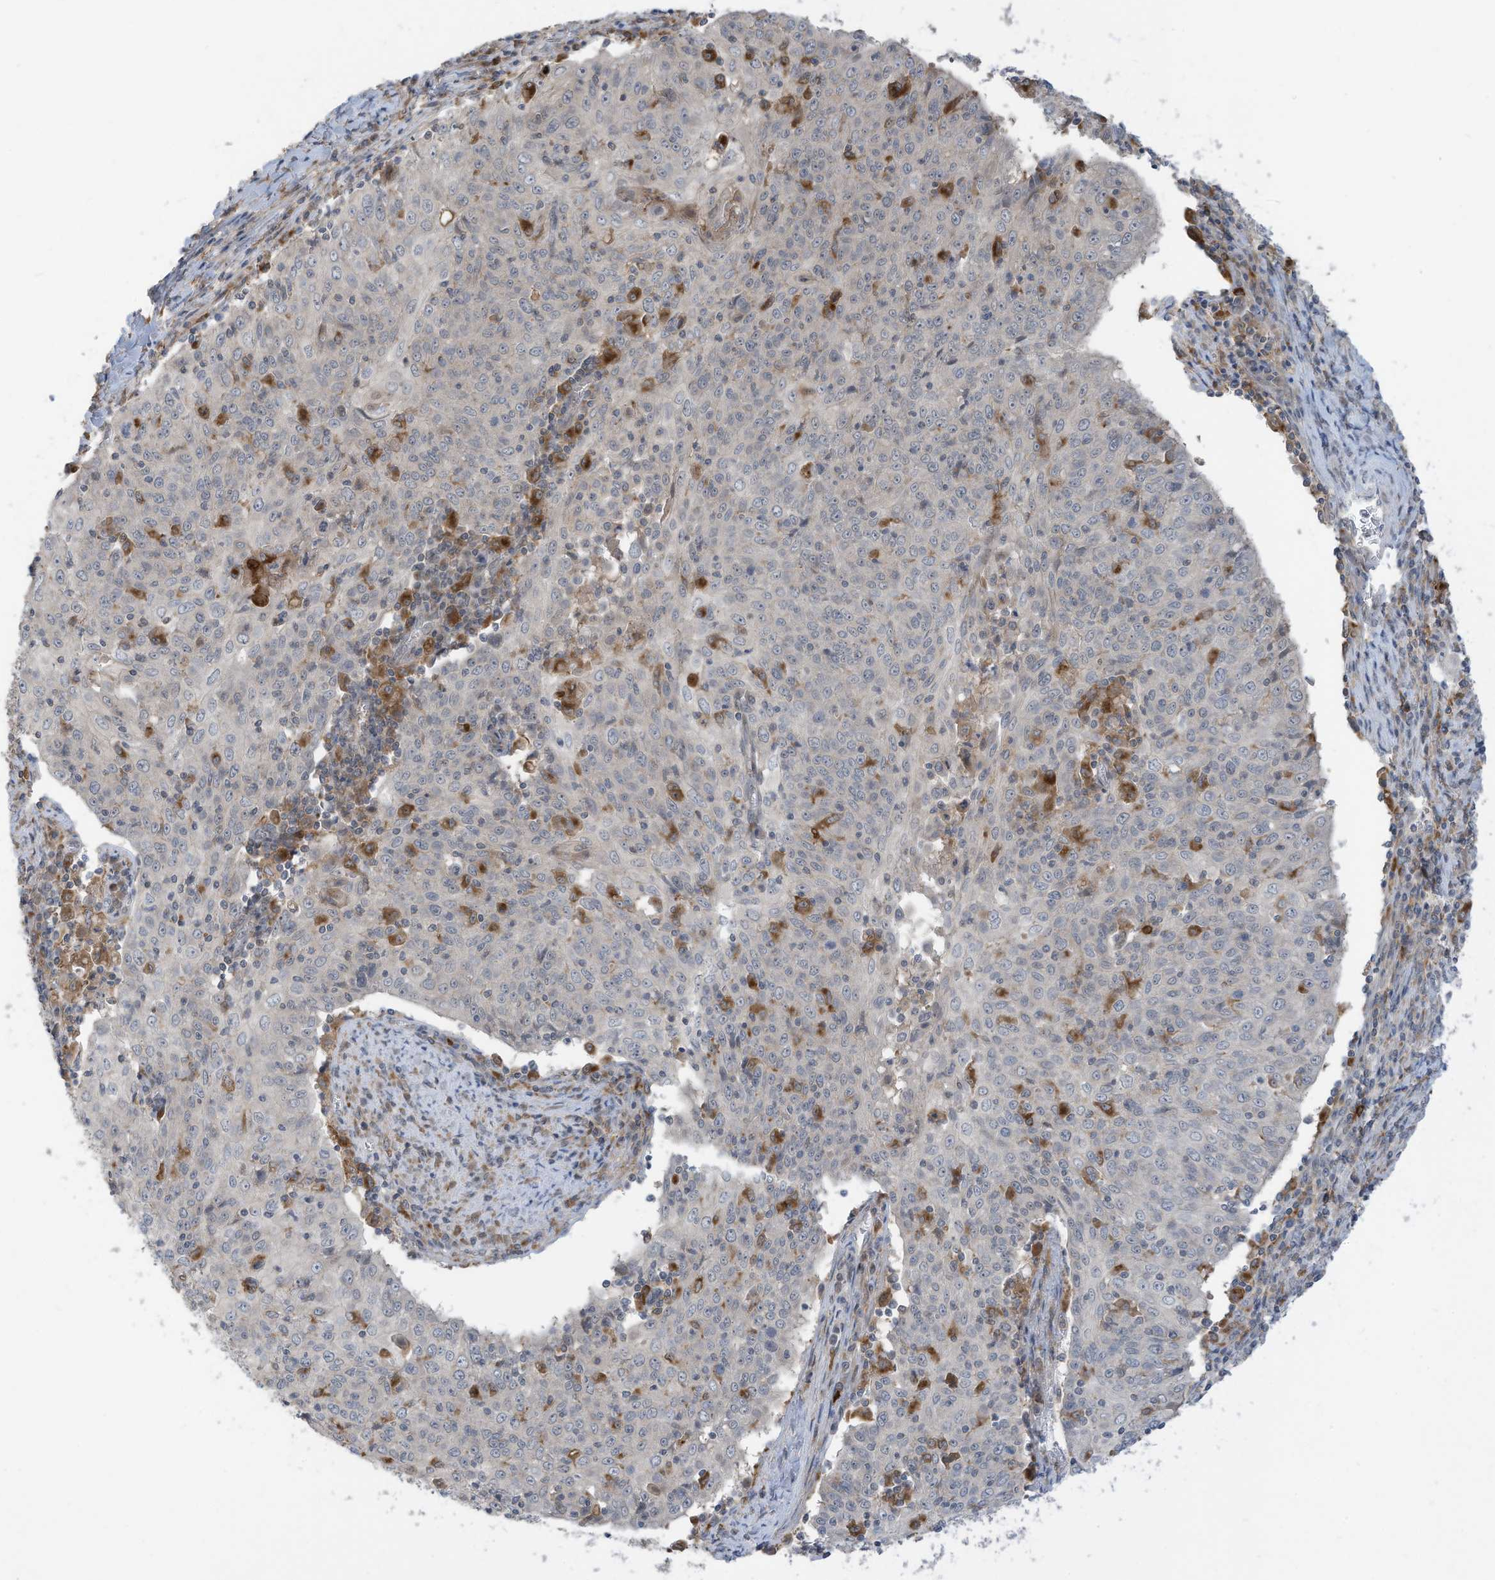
{"staining": {"intensity": "negative", "quantity": "none", "location": "none"}, "tissue": "cervical cancer", "cell_type": "Tumor cells", "image_type": "cancer", "snomed": [{"axis": "morphology", "description": "Squamous cell carcinoma, NOS"}, {"axis": "topography", "description": "Cervix"}], "caption": "IHC histopathology image of neoplastic tissue: cervical cancer (squamous cell carcinoma) stained with DAB (3,3'-diaminobenzidine) exhibits no significant protein staining in tumor cells.", "gene": "DZIP3", "patient": {"sex": "female", "age": 48}}